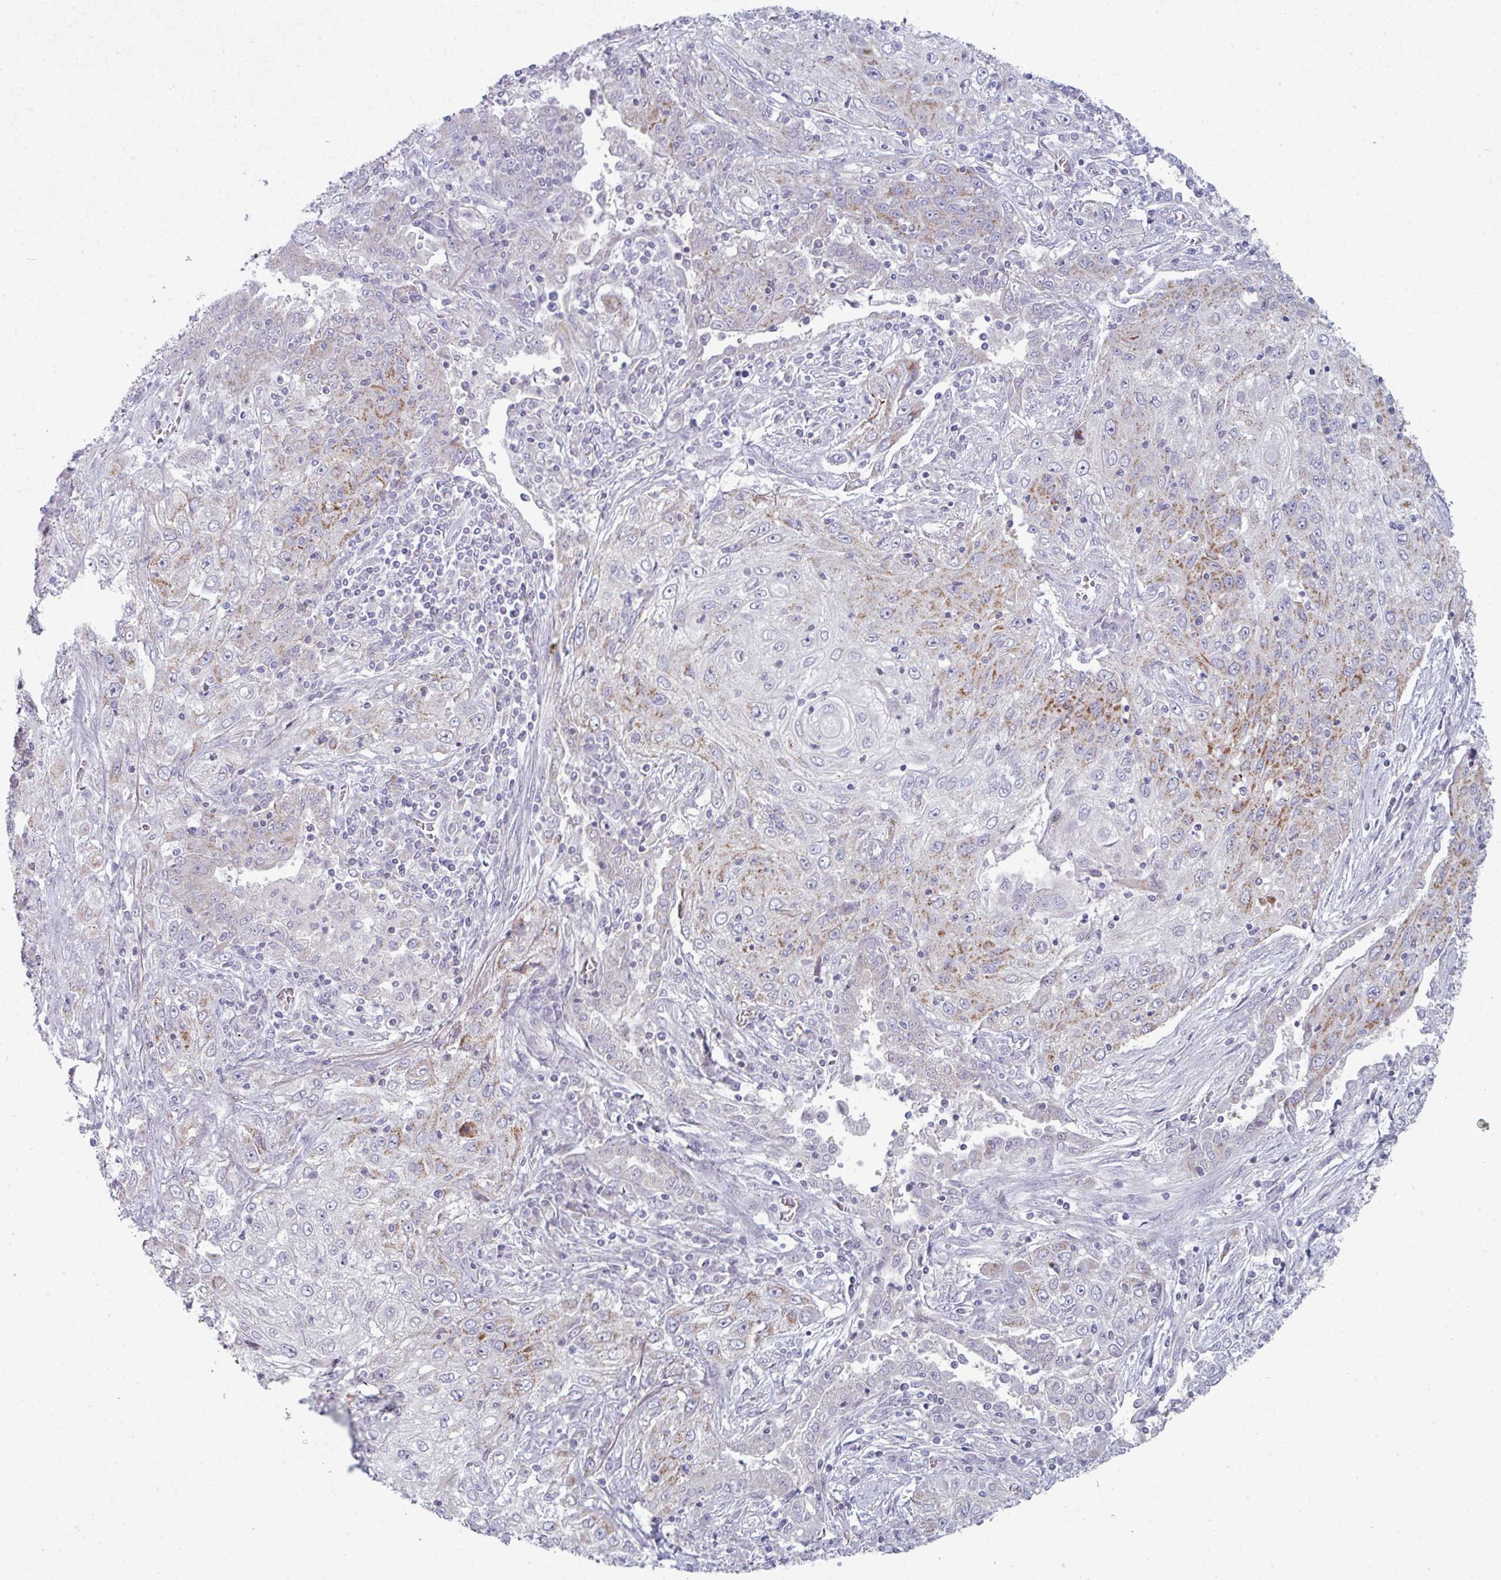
{"staining": {"intensity": "moderate", "quantity": "<25%", "location": "cytoplasmic/membranous"}, "tissue": "lung cancer", "cell_type": "Tumor cells", "image_type": "cancer", "snomed": [{"axis": "morphology", "description": "Squamous cell carcinoma, NOS"}, {"axis": "topography", "description": "Lung"}], "caption": "This is a photomicrograph of immunohistochemistry staining of lung cancer (squamous cell carcinoma), which shows moderate staining in the cytoplasmic/membranous of tumor cells.", "gene": "ZNF615", "patient": {"sex": "female", "age": 69}}